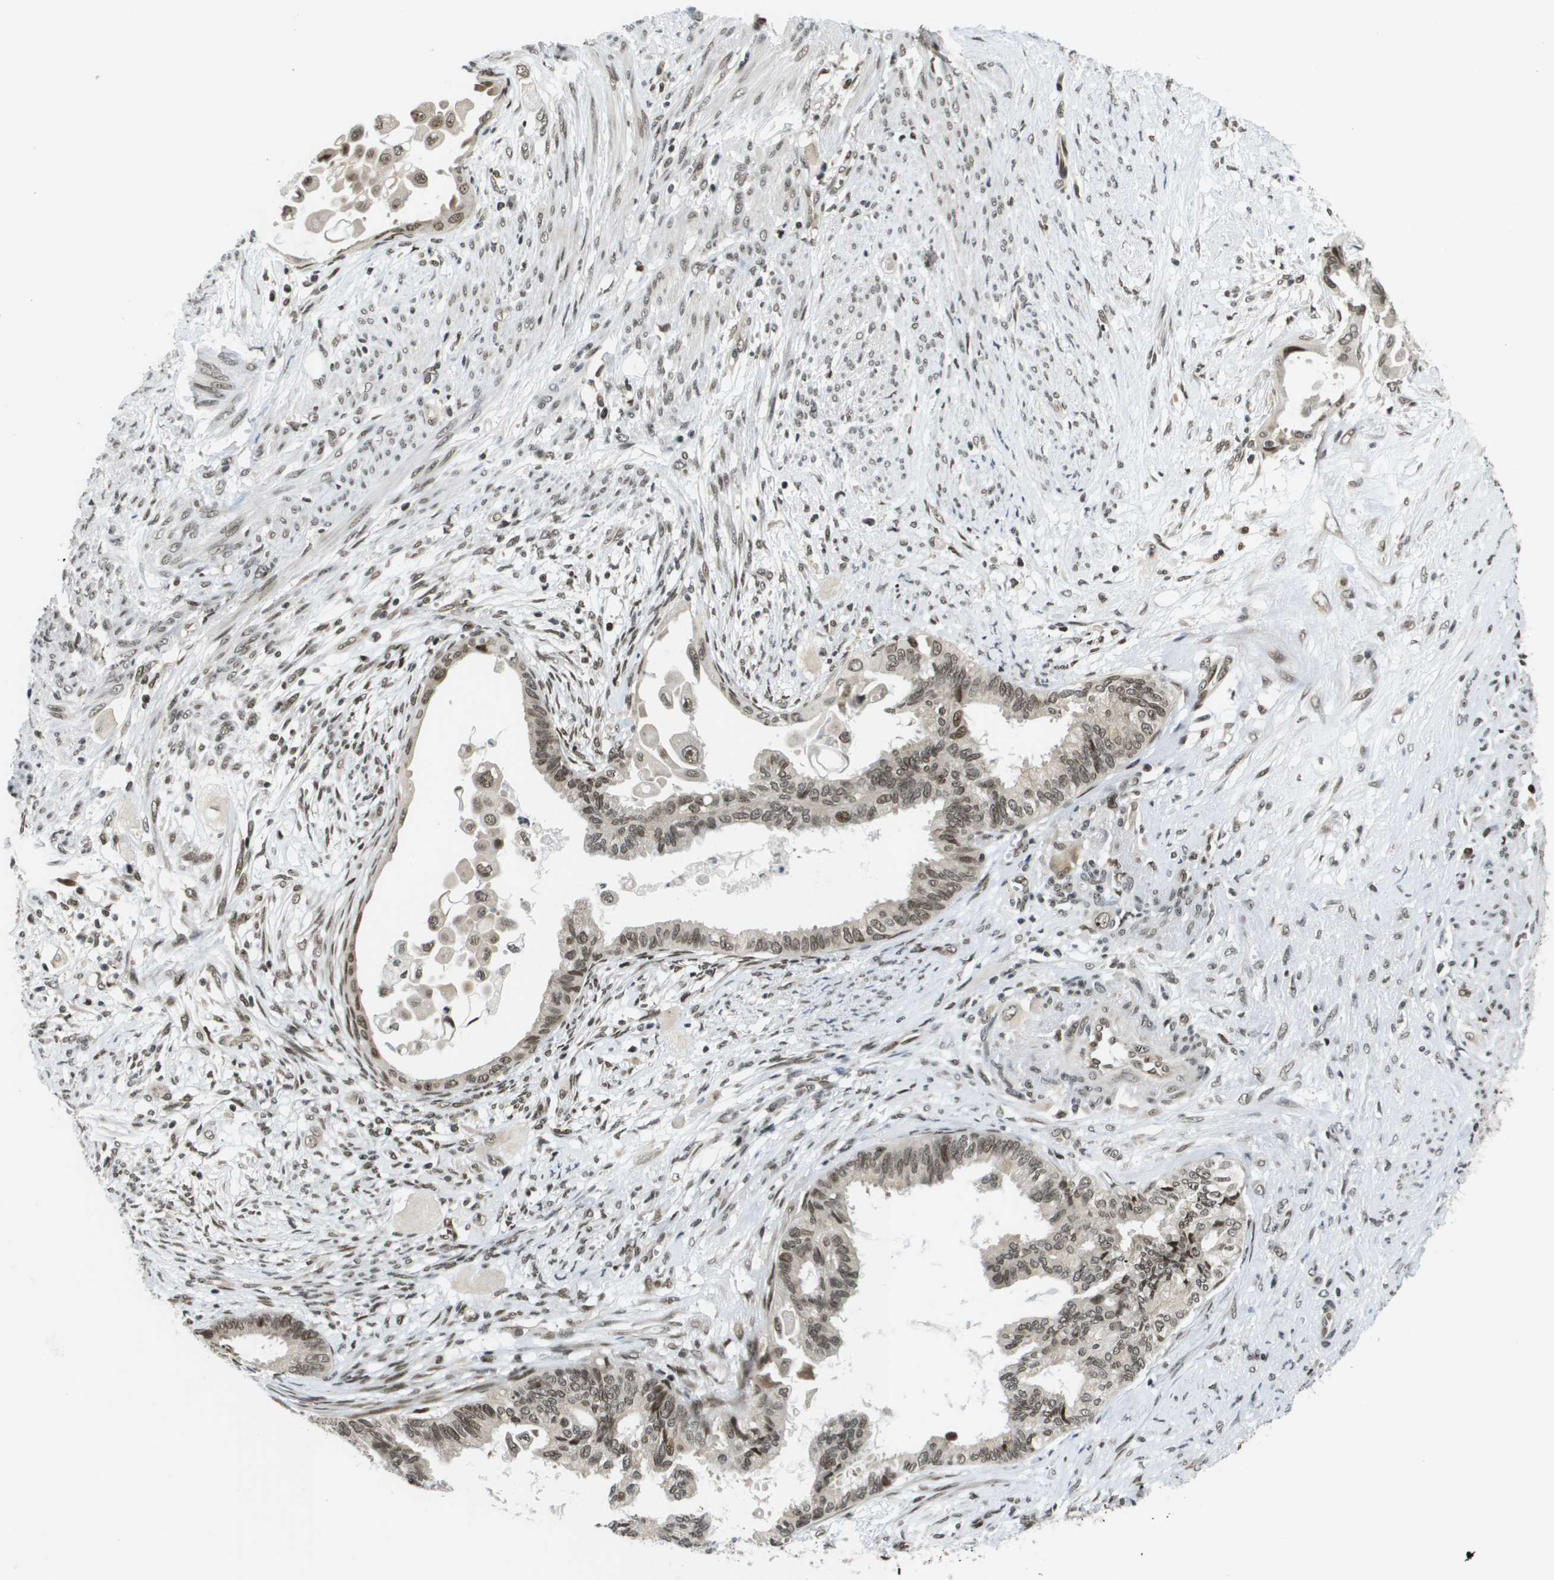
{"staining": {"intensity": "moderate", "quantity": ">75%", "location": "nuclear"}, "tissue": "cervical cancer", "cell_type": "Tumor cells", "image_type": "cancer", "snomed": [{"axis": "morphology", "description": "Normal tissue, NOS"}, {"axis": "morphology", "description": "Adenocarcinoma, NOS"}, {"axis": "topography", "description": "Cervix"}, {"axis": "topography", "description": "Endometrium"}], "caption": "Moderate nuclear staining for a protein is present in approximately >75% of tumor cells of cervical cancer (adenocarcinoma) using immunohistochemistry.", "gene": "RECQL4", "patient": {"sex": "female", "age": 86}}